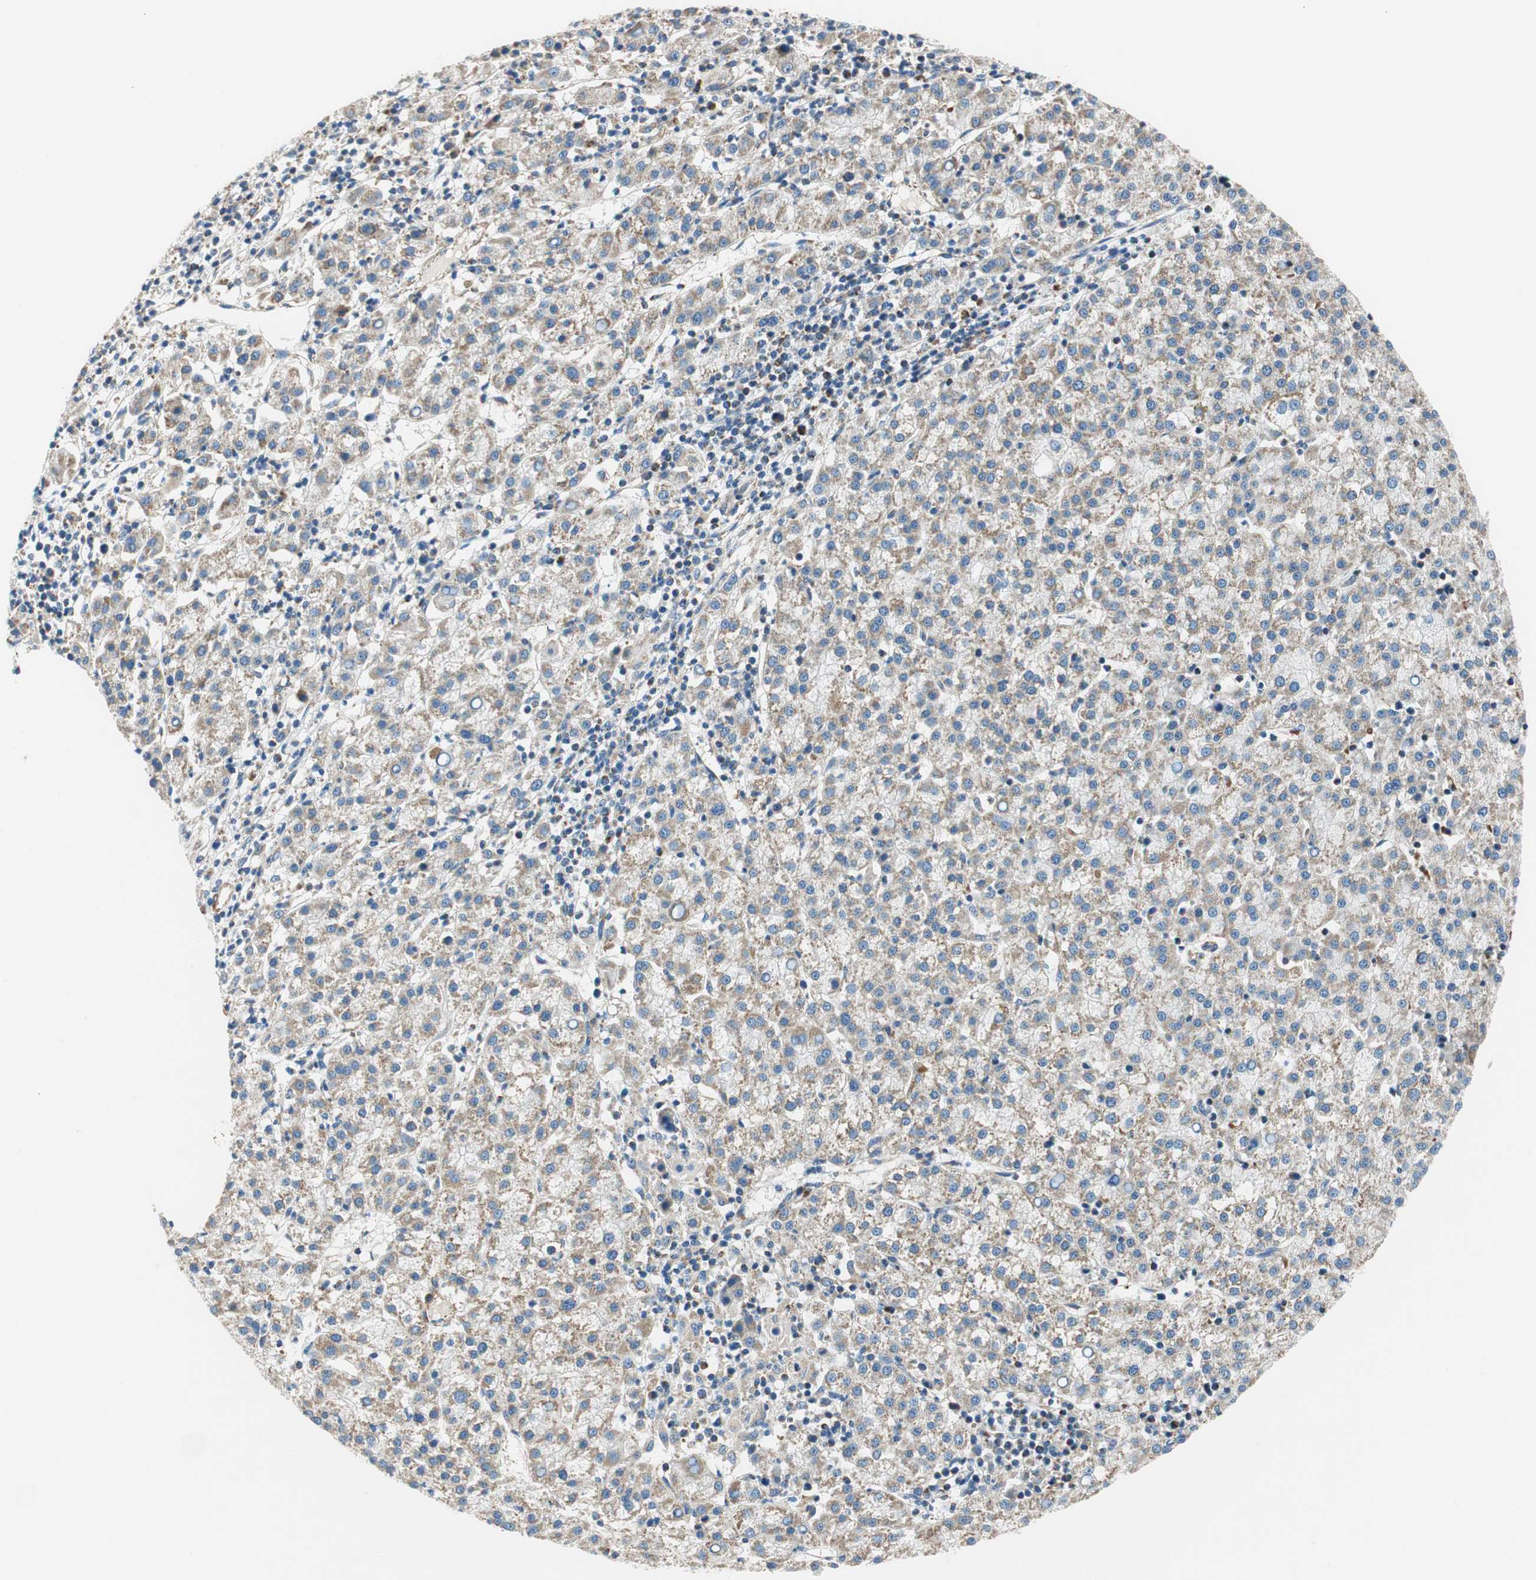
{"staining": {"intensity": "moderate", "quantity": ">75%", "location": "cytoplasmic/membranous"}, "tissue": "liver cancer", "cell_type": "Tumor cells", "image_type": "cancer", "snomed": [{"axis": "morphology", "description": "Carcinoma, Hepatocellular, NOS"}, {"axis": "topography", "description": "Liver"}], "caption": "Tumor cells exhibit moderate cytoplasmic/membranous positivity in about >75% of cells in liver cancer. The staining is performed using DAB brown chromogen to label protein expression. The nuclei are counter-stained blue using hematoxylin.", "gene": "RORB", "patient": {"sex": "female", "age": 58}}